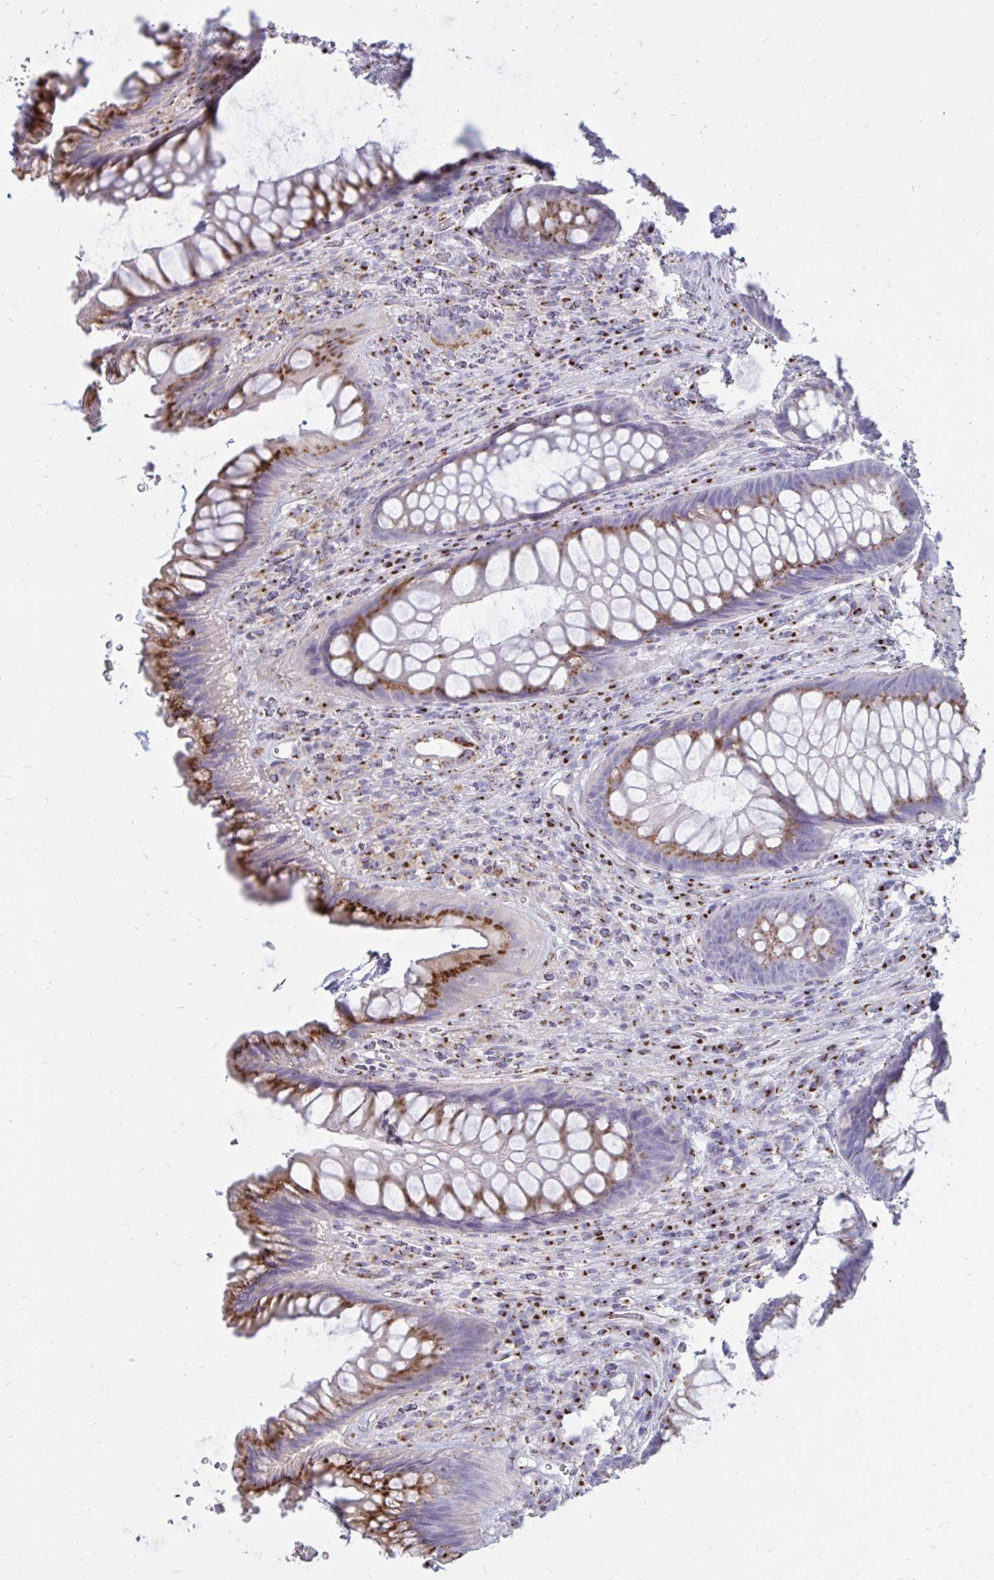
{"staining": {"intensity": "strong", "quantity": ">75%", "location": "cytoplasmic/membranous"}, "tissue": "rectum", "cell_type": "Glandular cells", "image_type": "normal", "snomed": [{"axis": "morphology", "description": "Normal tissue, NOS"}, {"axis": "topography", "description": "Rectum"}], "caption": "This is an image of immunohistochemistry (IHC) staining of unremarkable rectum, which shows strong expression in the cytoplasmic/membranous of glandular cells.", "gene": "RAB6A", "patient": {"sex": "male", "age": 53}}